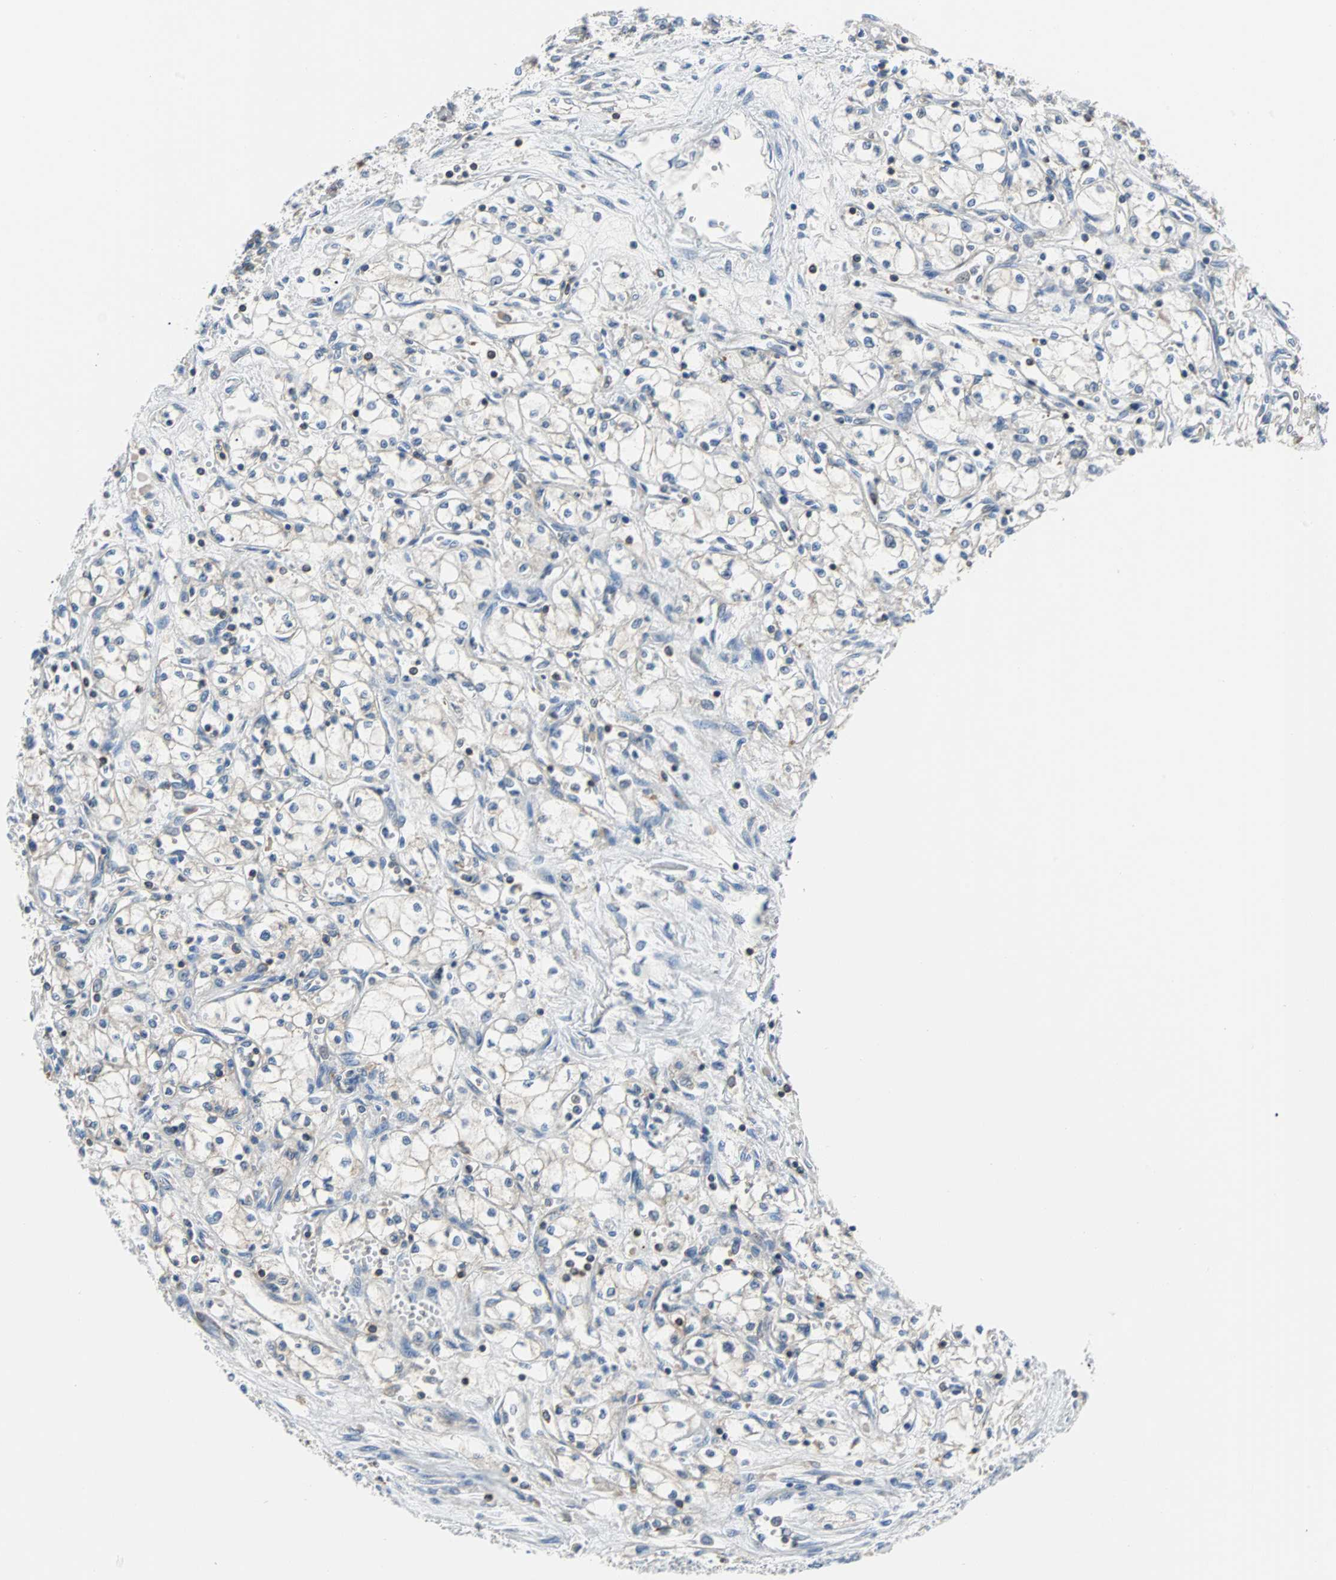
{"staining": {"intensity": "negative", "quantity": "none", "location": "none"}, "tissue": "renal cancer", "cell_type": "Tumor cells", "image_type": "cancer", "snomed": [{"axis": "morphology", "description": "Normal tissue, NOS"}, {"axis": "morphology", "description": "Adenocarcinoma, NOS"}, {"axis": "topography", "description": "Kidney"}], "caption": "Protein analysis of renal cancer (adenocarcinoma) shows no significant expression in tumor cells.", "gene": "TSC22D4", "patient": {"sex": "male", "age": 59}}